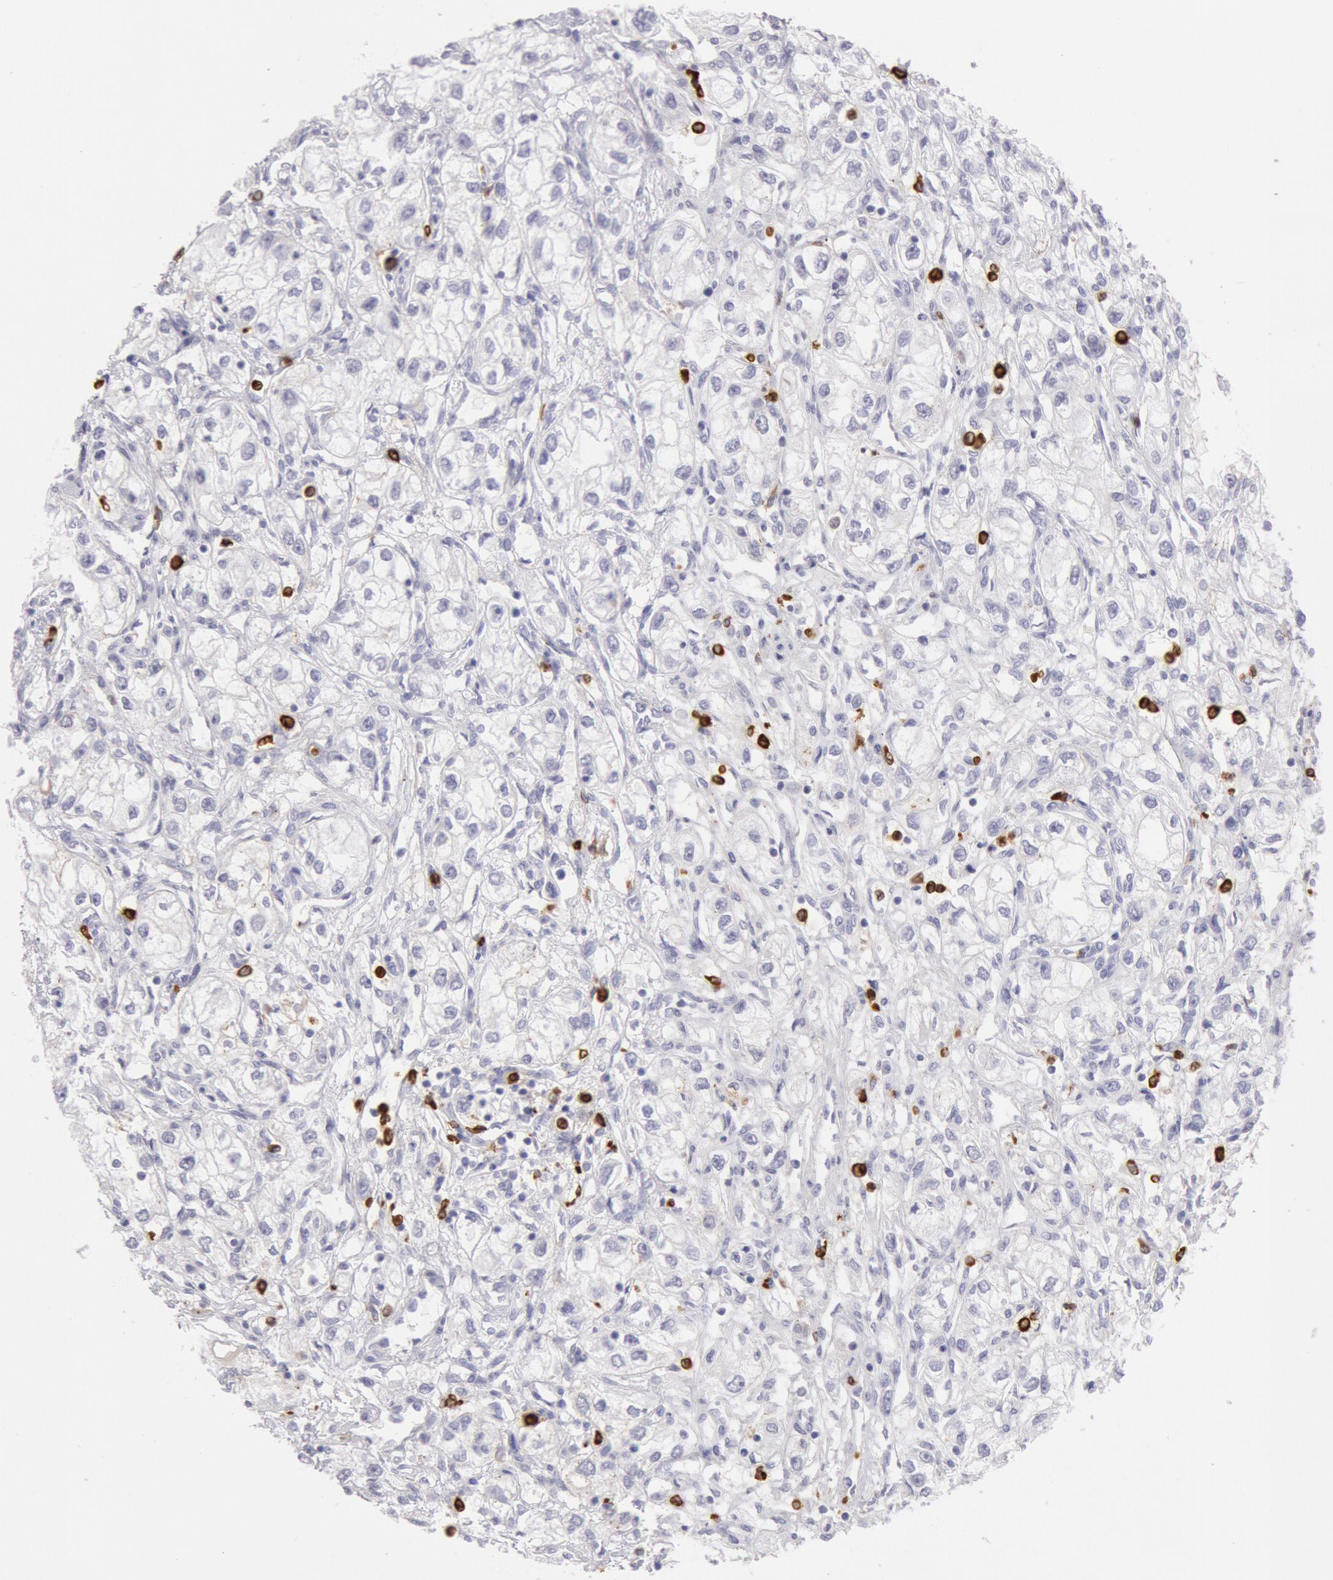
{"staining": {"intensity": "negative", "quantity": "none", "location": "none"}, "tissue": "renal cancer", "cell_type": "Tumor cells", "image_type": "cancer", "snomed": [{"axis": "morphology", "description": "Adenocarcinoma, NOS"}, {"axis": "topography", "description": "Kidney"}], "caption": "A high-resolution photomicrograph shows IHC staining of renal adenocarcinoma, which exhibits no significant positivity in tumor cells.", "gene": "FCN1", "patient": {"sex": "male", "age": 57}}